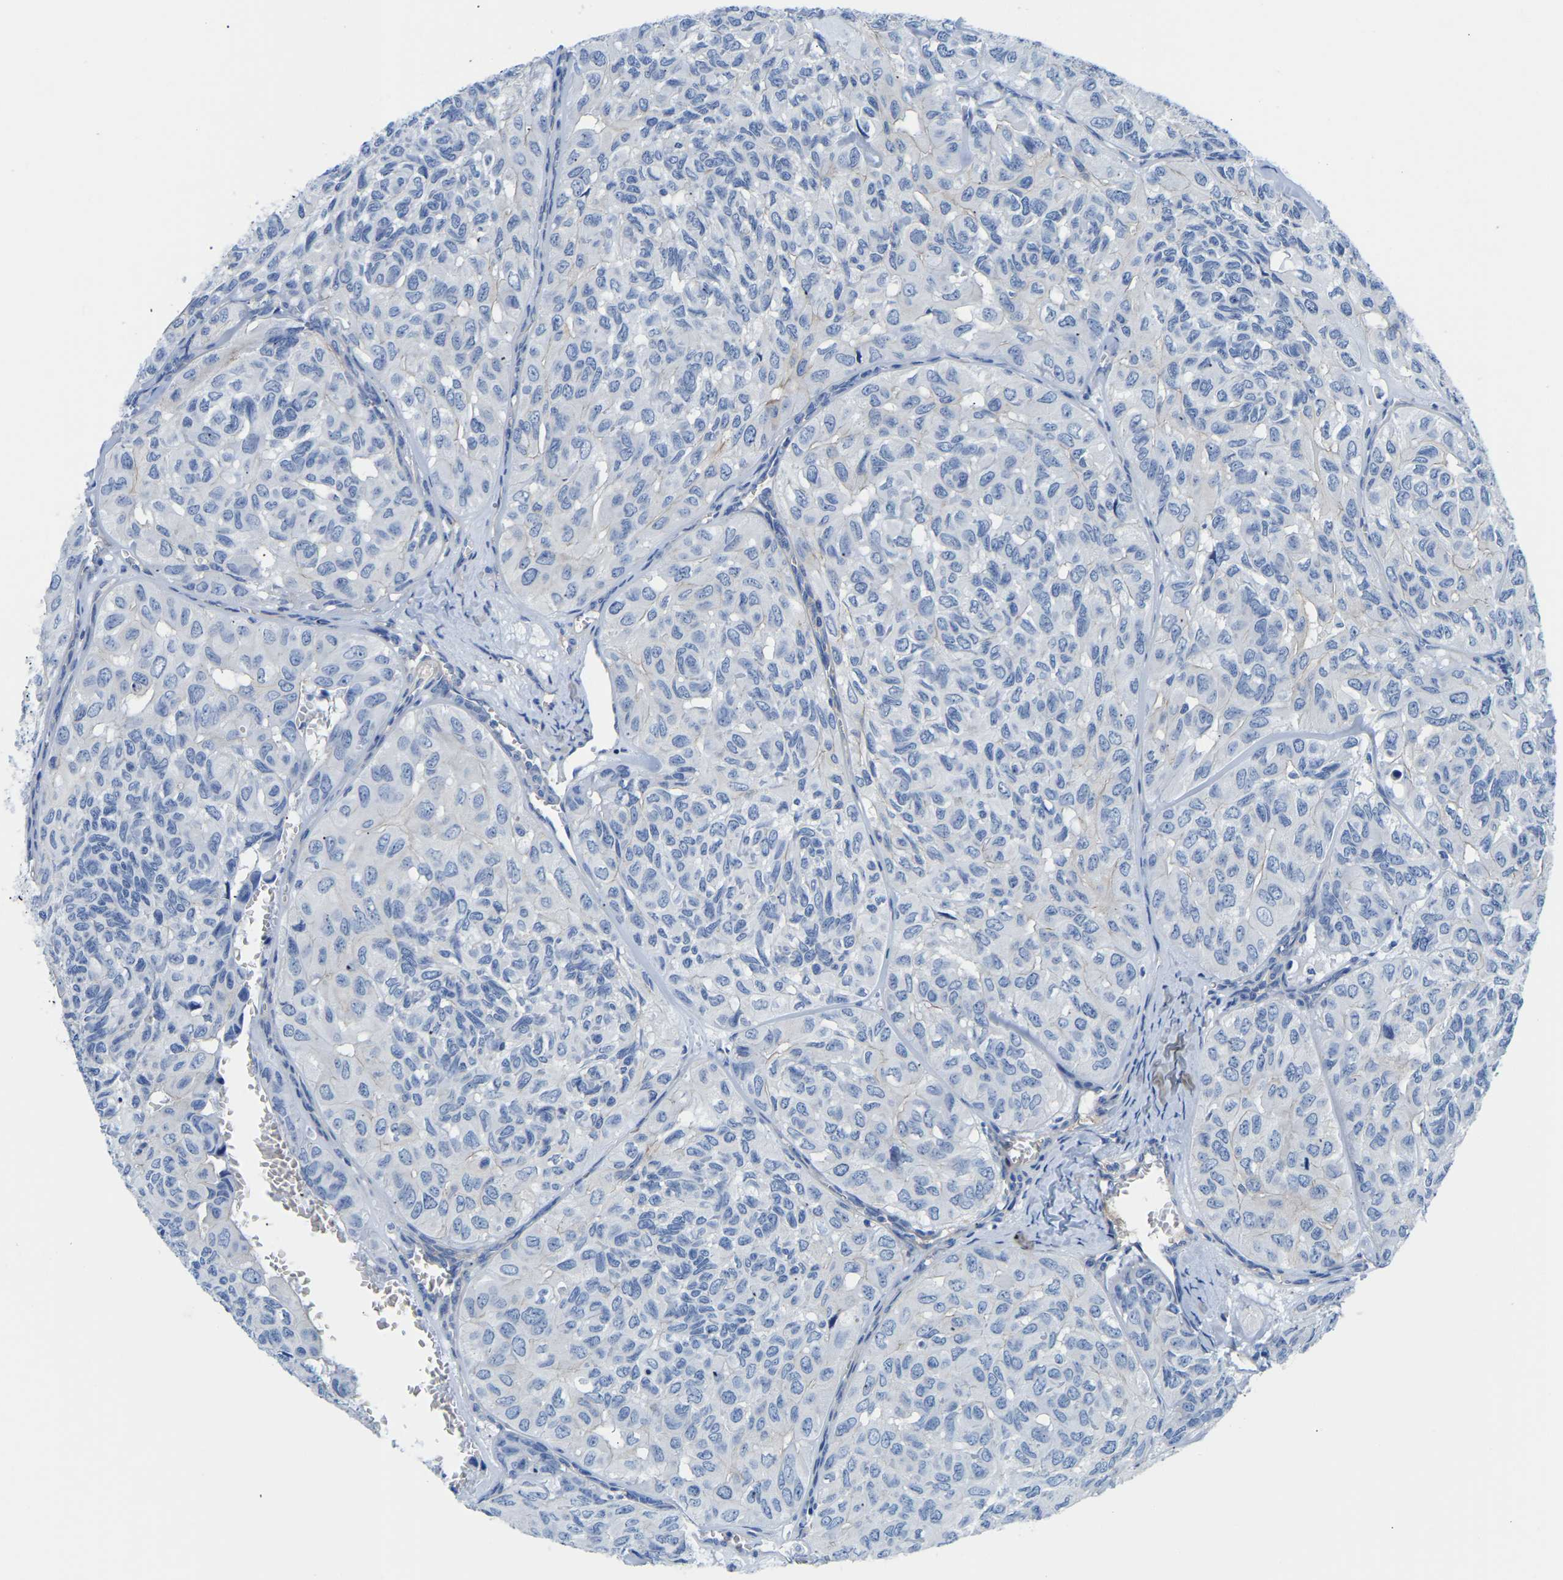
{"staining": {"intensity": "negative", "quantity": "none", "location": "none"}, "tissue": "head and neck cancer", "cell_type": "Tumor cells", "image_type": "cancer", "snomed": [{"axis": "morphology", "description": "Adenocarcinoma, NOS"}, {"axis": "topography", "description": "Salivary gland, NOS"}, {"axis": "topography", "description": "Head-Neck"}], "caption": "This is an immunohistochemistry histopathology image of head and neck cancer. There is no staining in tumor cells.", "gene": "UPK3A", "patient": {"sex": "female", "age": 76}}